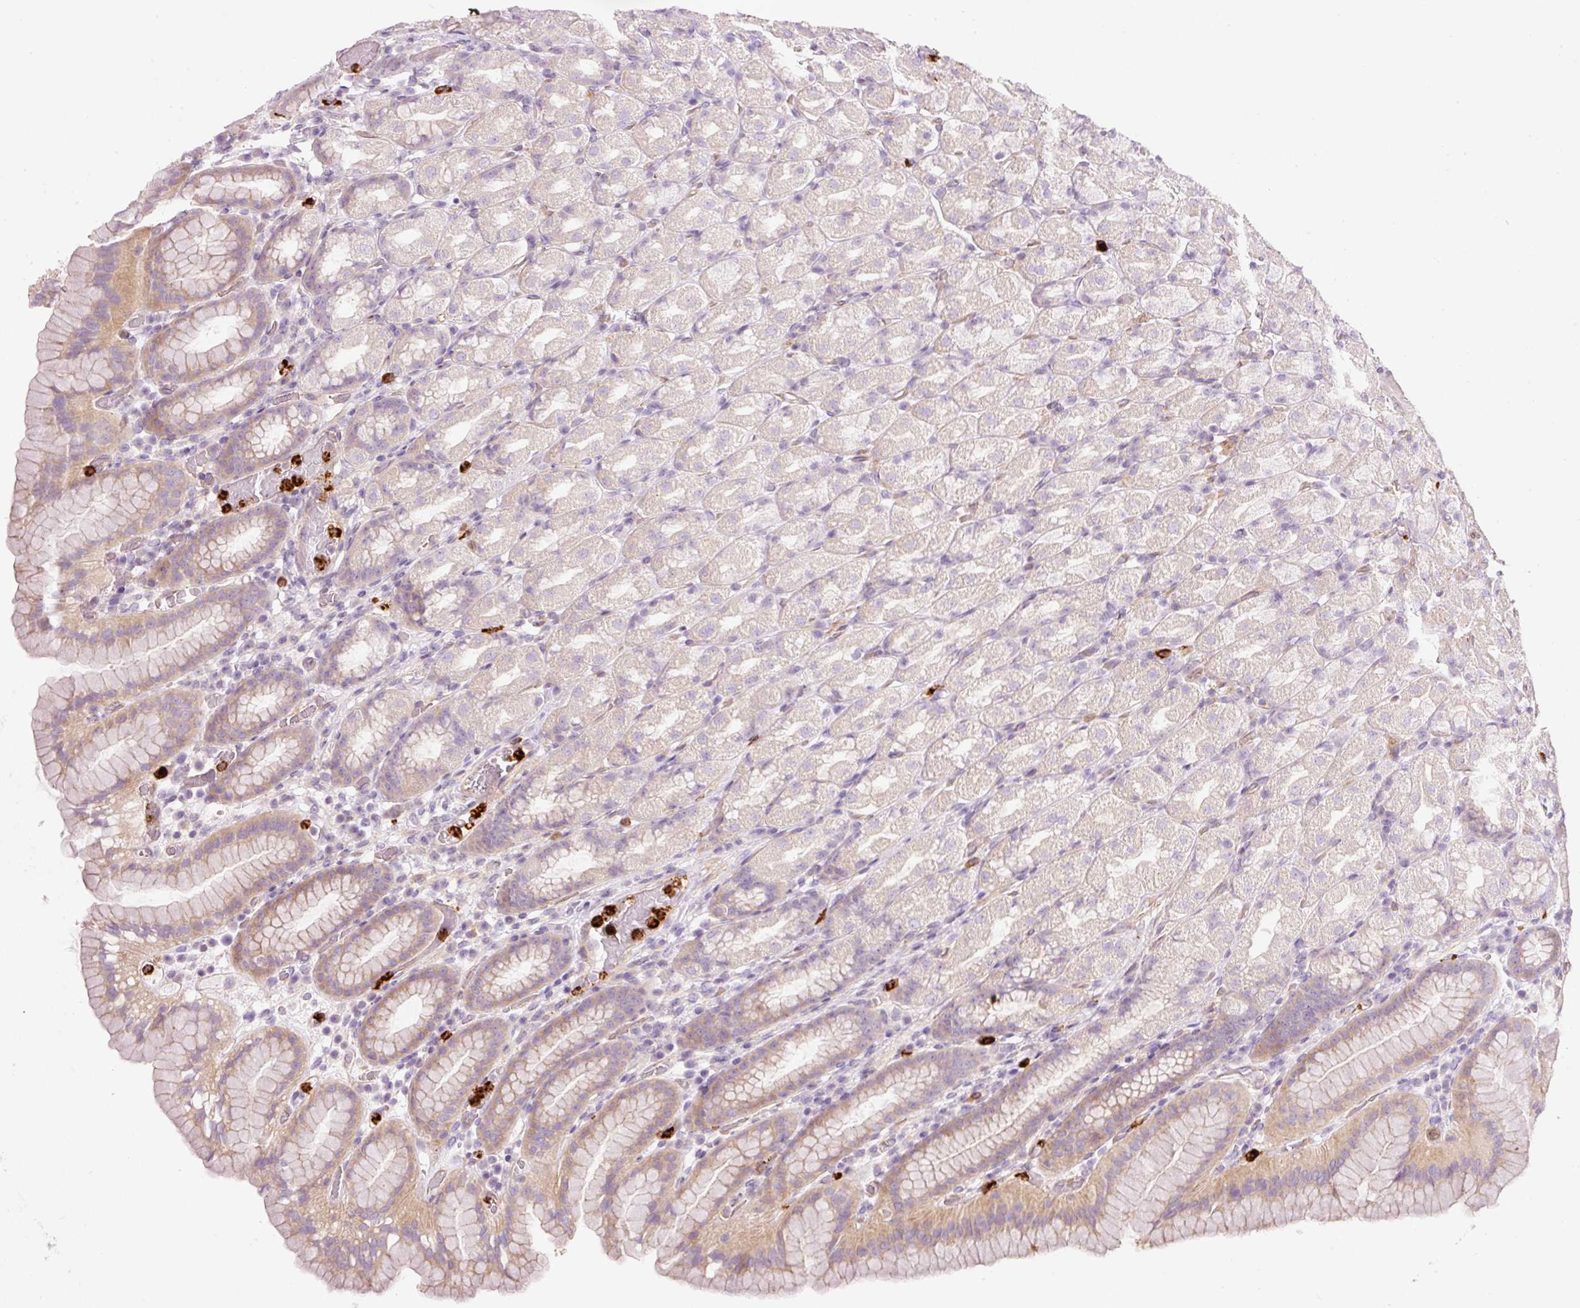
{"staining": {"intensity": "moderate", "quantity": "<25%", "location": "cytoplasmic/membranous"}, "tissue": "stomach", "cell_type": "Glandular cells", "image_type": "normal", "snomed": [{"axis": "morphology", "description": "Normal tissue, NOS"}, {"axis": "topography", "description": "Stomach, upper"}, {"axis": "topography", "description": "Stomach"}], "caption": "Protein expression analysis of normal stomach displays moderate cytoplasmic/membranous positivity in about <25% of glandular cells.", "gene": "MAP3K3", "patient": {"sex": "male", "age": 68}}